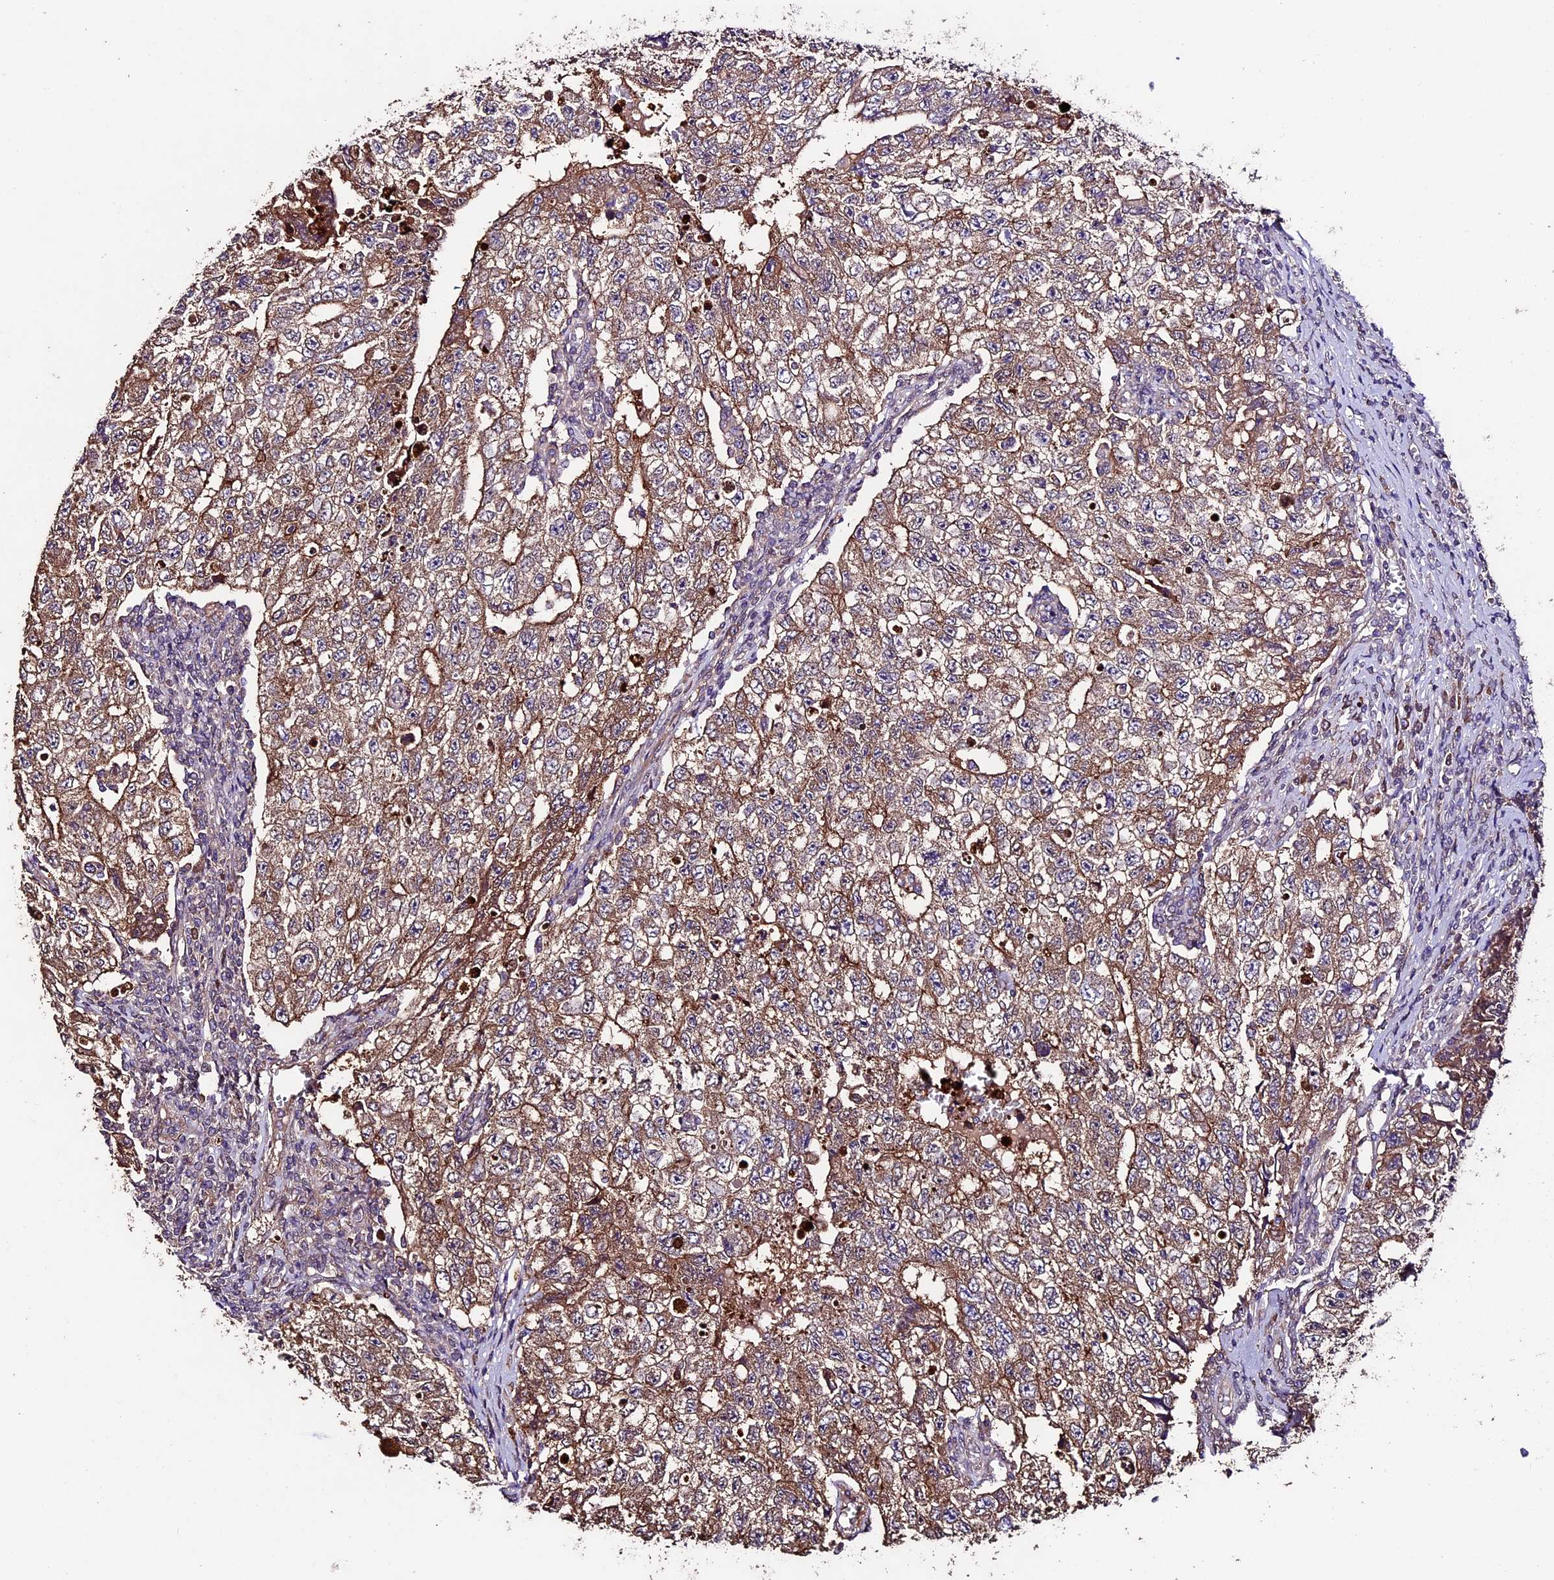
{"staining": {"intensity": "moderate", "quantity": ">75%", "location": "cytoplasmic/membranous"}, "tissue": "testis cancer", "cell_type": "Tumor cells", "image_type": "cancer", "snomed": [{"axis": "morphology", "description": "Carcinoma, Embryonal, NOS"}, {"axis": "topography", "description": "Testis"}], "caption": "Human testis cancer (embryonal carcinoma) stained with a protein marker exhibits moderate staining in tumor cells.", "gene": "SBNO2", "patient": {"sex": "male", "age": 17}}